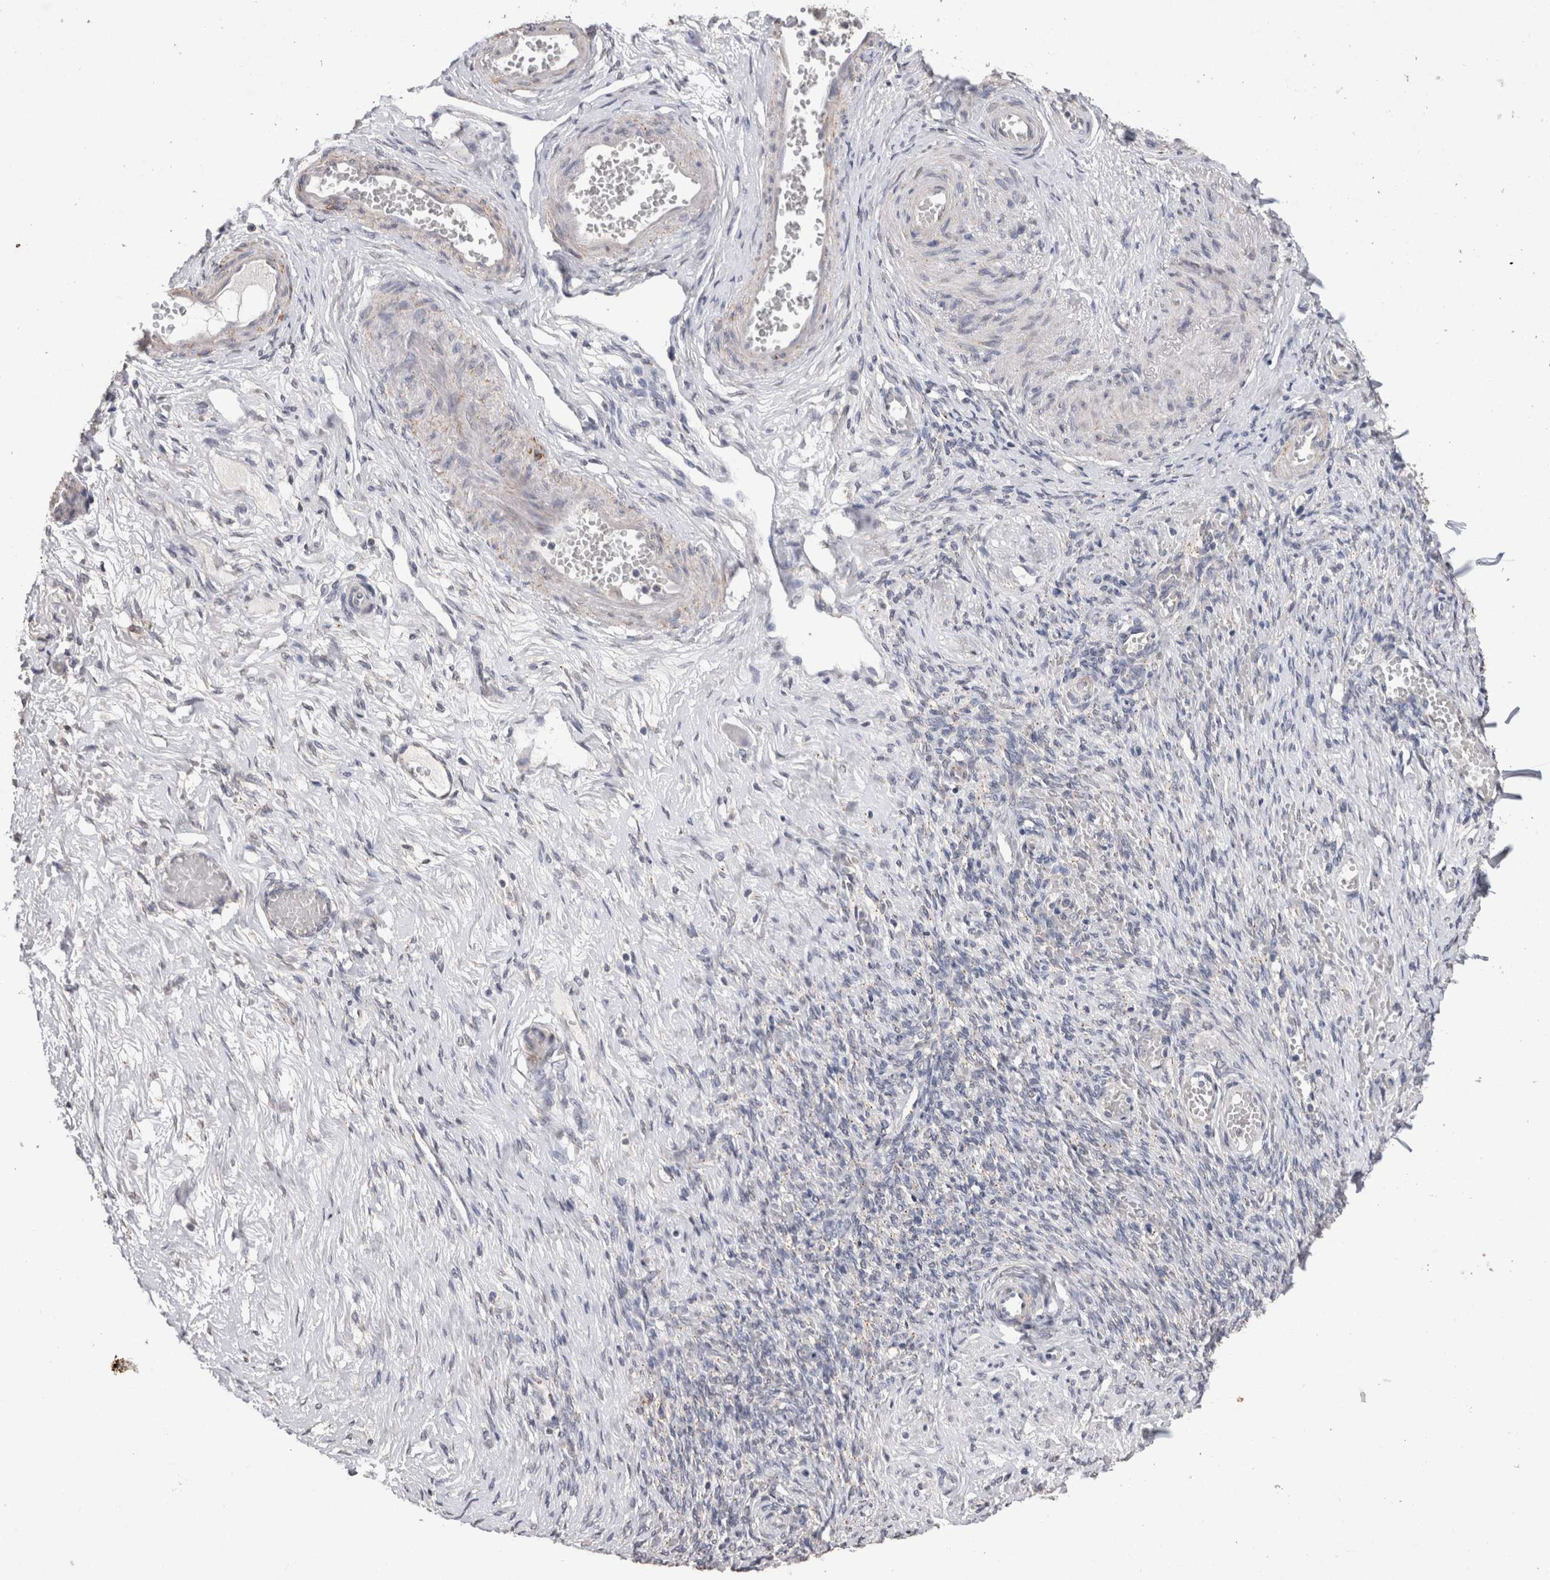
{"staining": {"intensity": "negative", "quantity": "none", "location": "none"}, "tissue": "adipose tissue", "cell_type": "Adipocytes", "image_type": "normal", "snomed": [{"axis": "morphology", "description": "Normal tissue, NOS"}, {"axis": "topography", "description": "Vascular tissue"}, {"axis": "topography", "description": "Fallopian tube"}, {"axis": "topography", "description": "Ovary"}], "caption": "This is a histopathology image of immunohistochemistry staining of unremarkable adipose tissue, which shows no positivity in adipocytes. Nuclei are stained in blue.", "gene": "CDH6", "patient": {"sex": "female", "age": 67}}